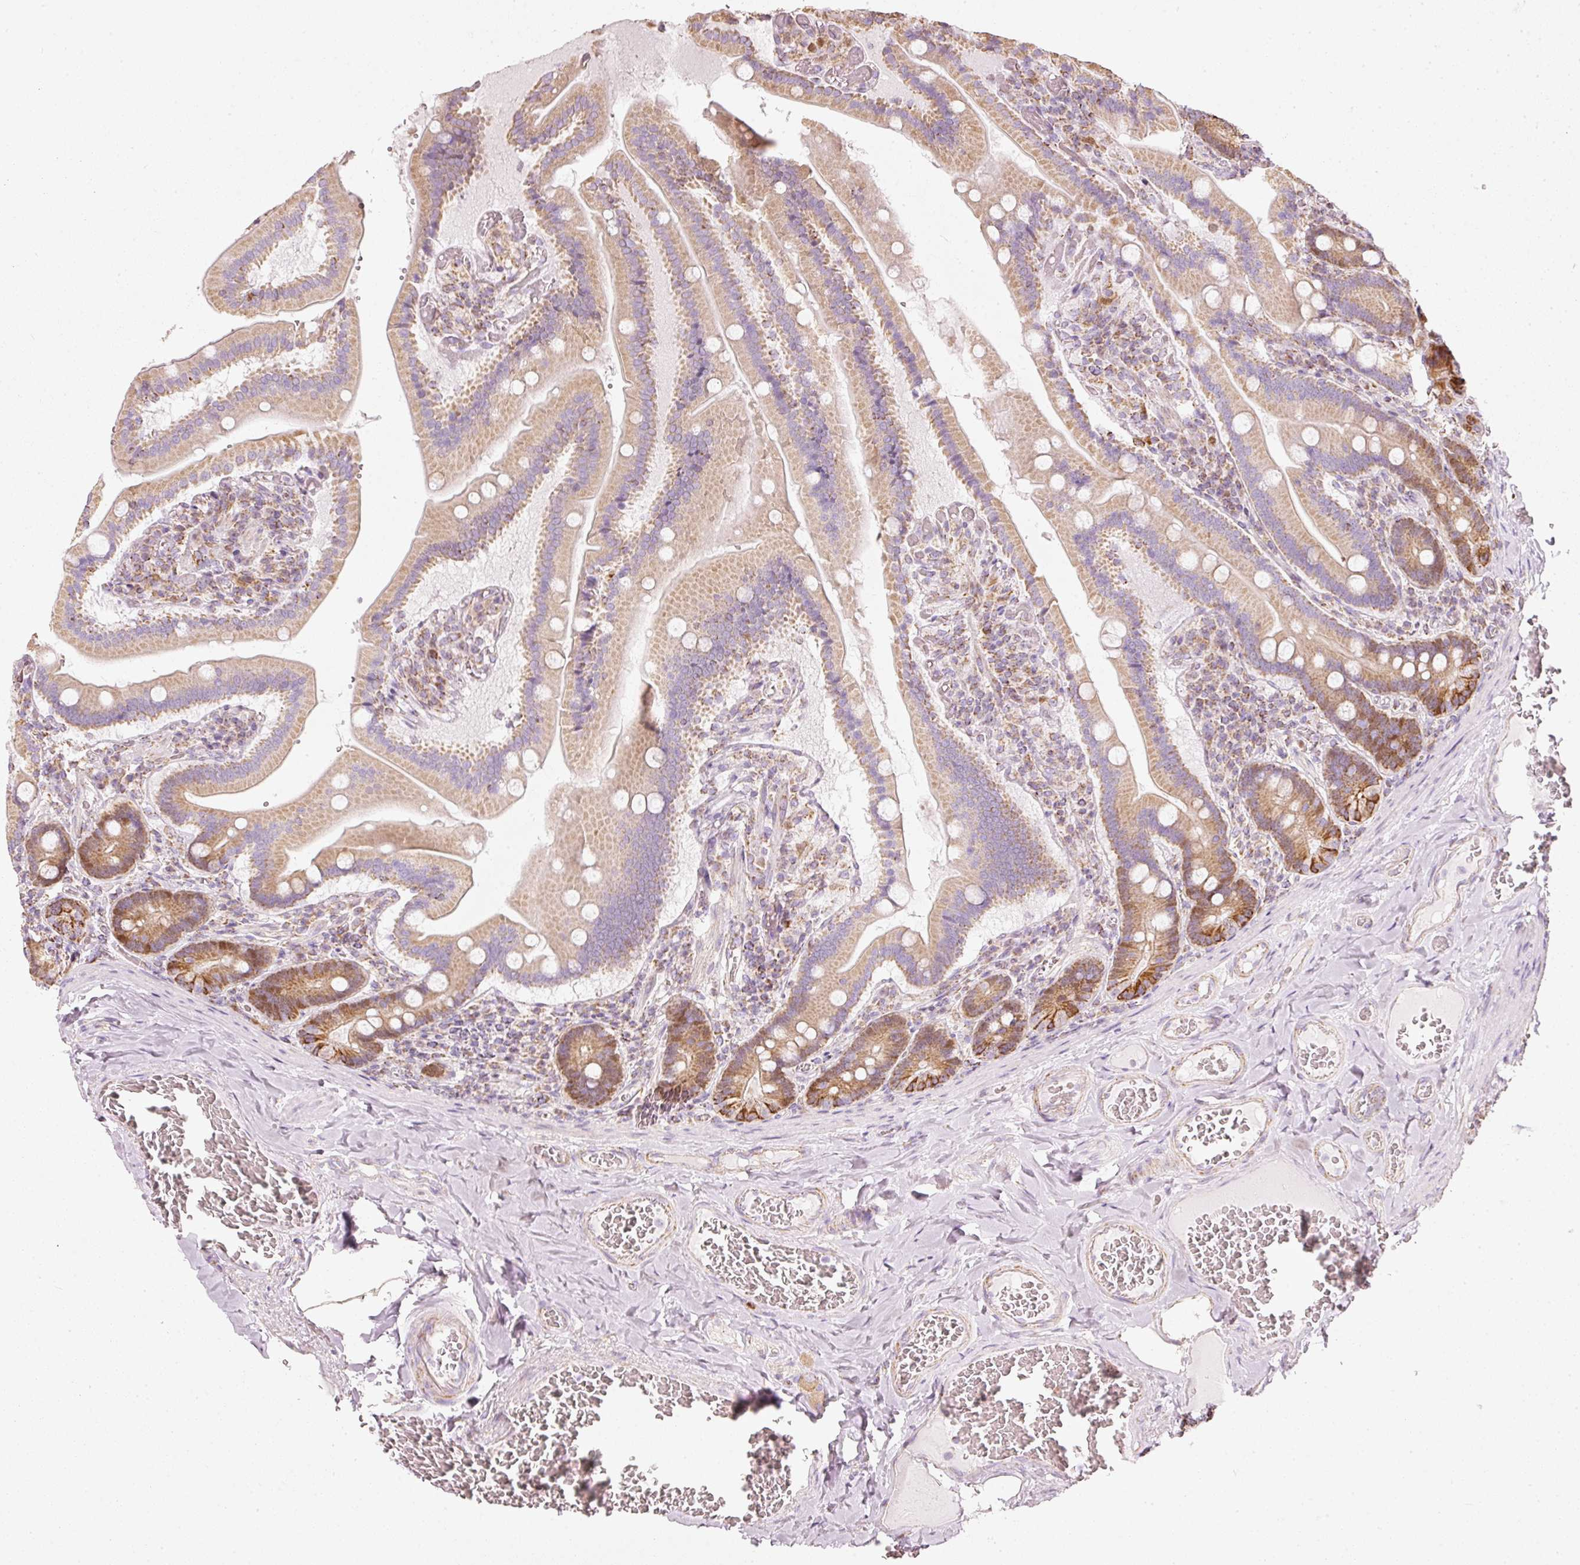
{"staining": {"intensity": "moderate", "quantity": "25%-75%", "location": "cytoplasmic/membranous,nuclear"}, "tissue": "duodenum", "cell_type": "Glandular cells", "image_type": "normal", "snomed": [{"axis": "morphology", "description": "Normal tissue, NOS"}, {"axis": "topography", "description": "Duodenum"}], "caption": "The photomicrograph demonstrates staining of normal duodenum, revealing moderate cytoplasmic/membranous,nuclear protein positivity (brown color) within glandular cells.", "gene": "DUT", "patient": {"sex": "female", "age": 62}}